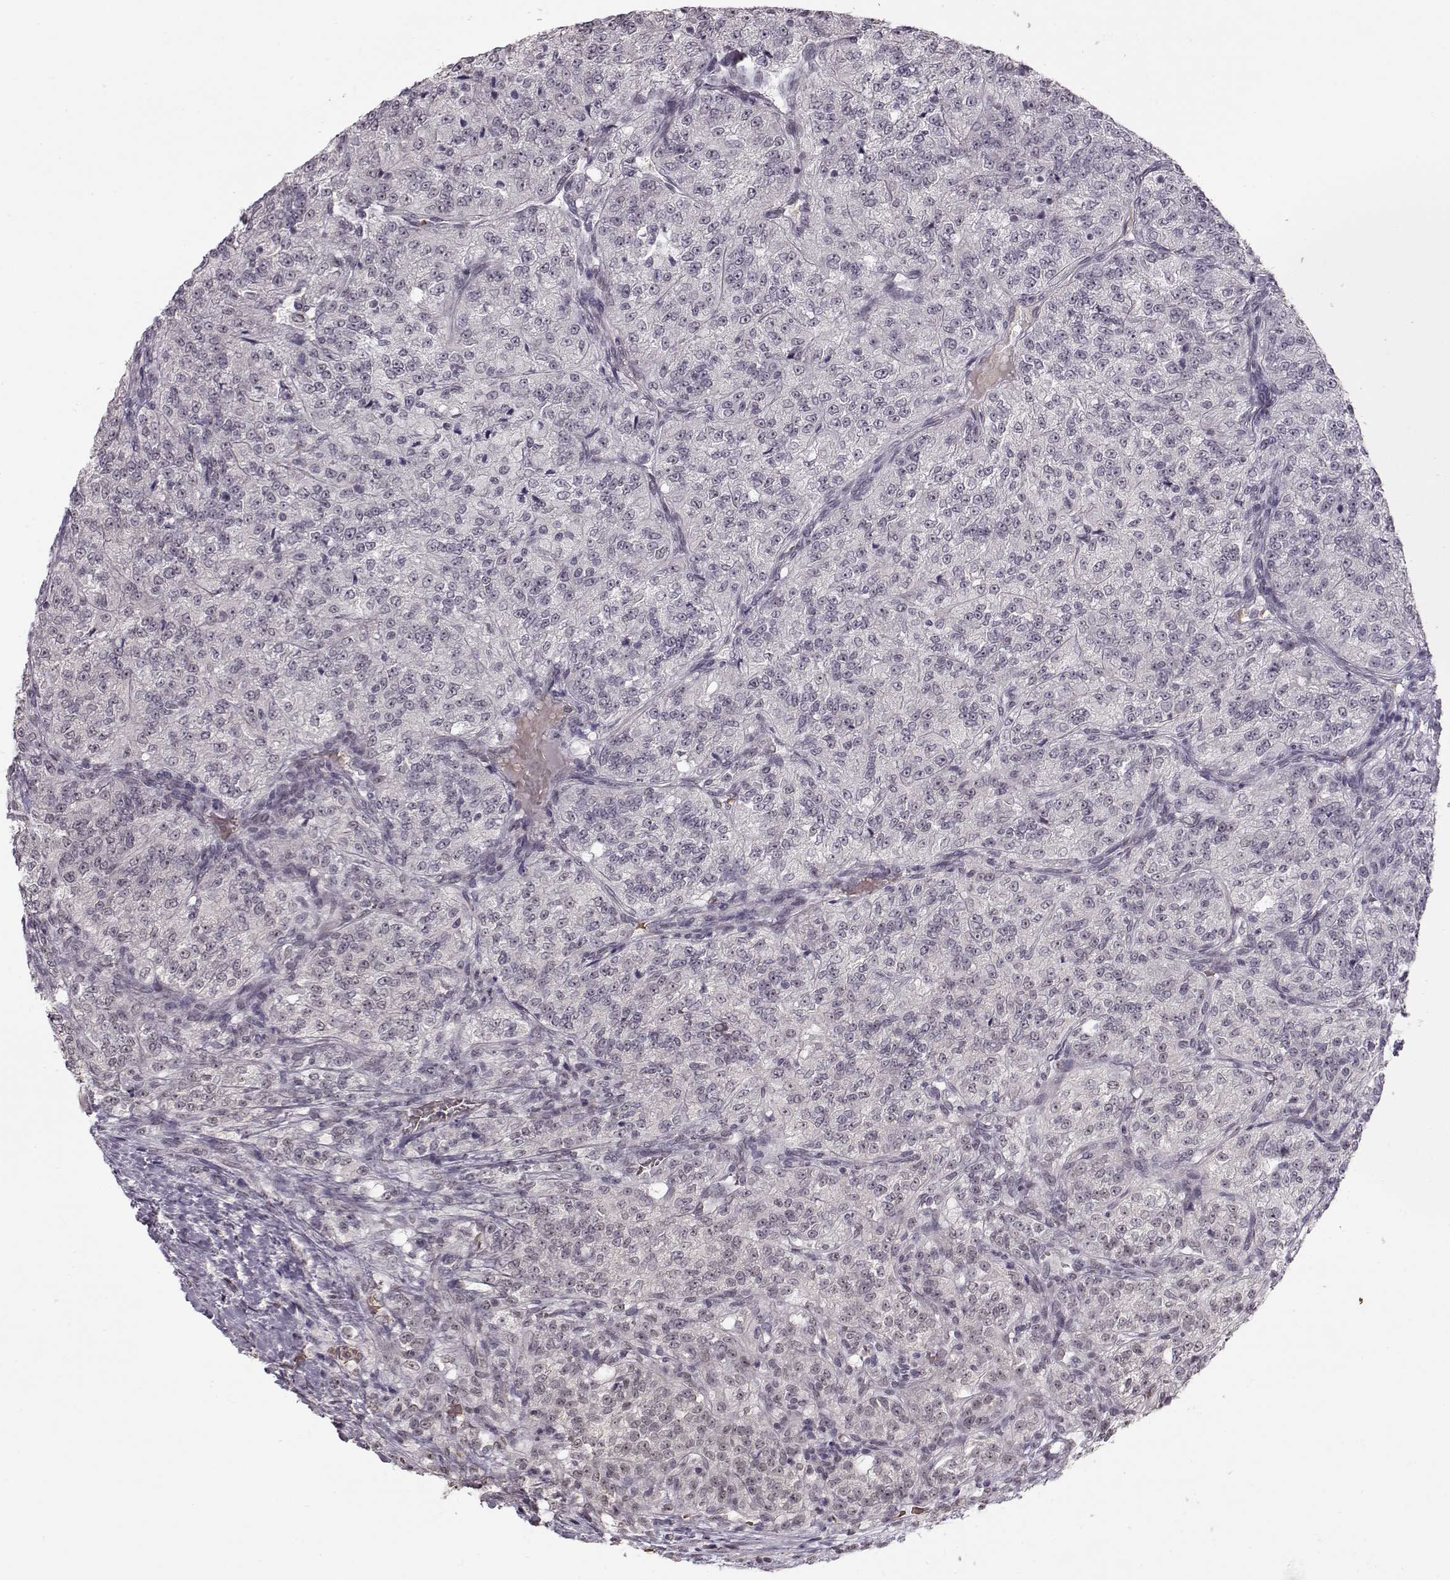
{"staining": {"intensity": "negative", "quantity": "none", "location": "none"}, "tissue": "renal cancer", "cell_type": "Tumor cells", "image_type": "cancer", "snomed": [{"axis": "morphology", "description": "Adenocarcinoma, NOS"}, {"axis": "topography", "description": "Kidney"}], "caption": "A micrograph of human renal cancer is negative for staining in tumor cells.", "gene": "PCP4", "patient": {"sex": "female", "age": 63}}